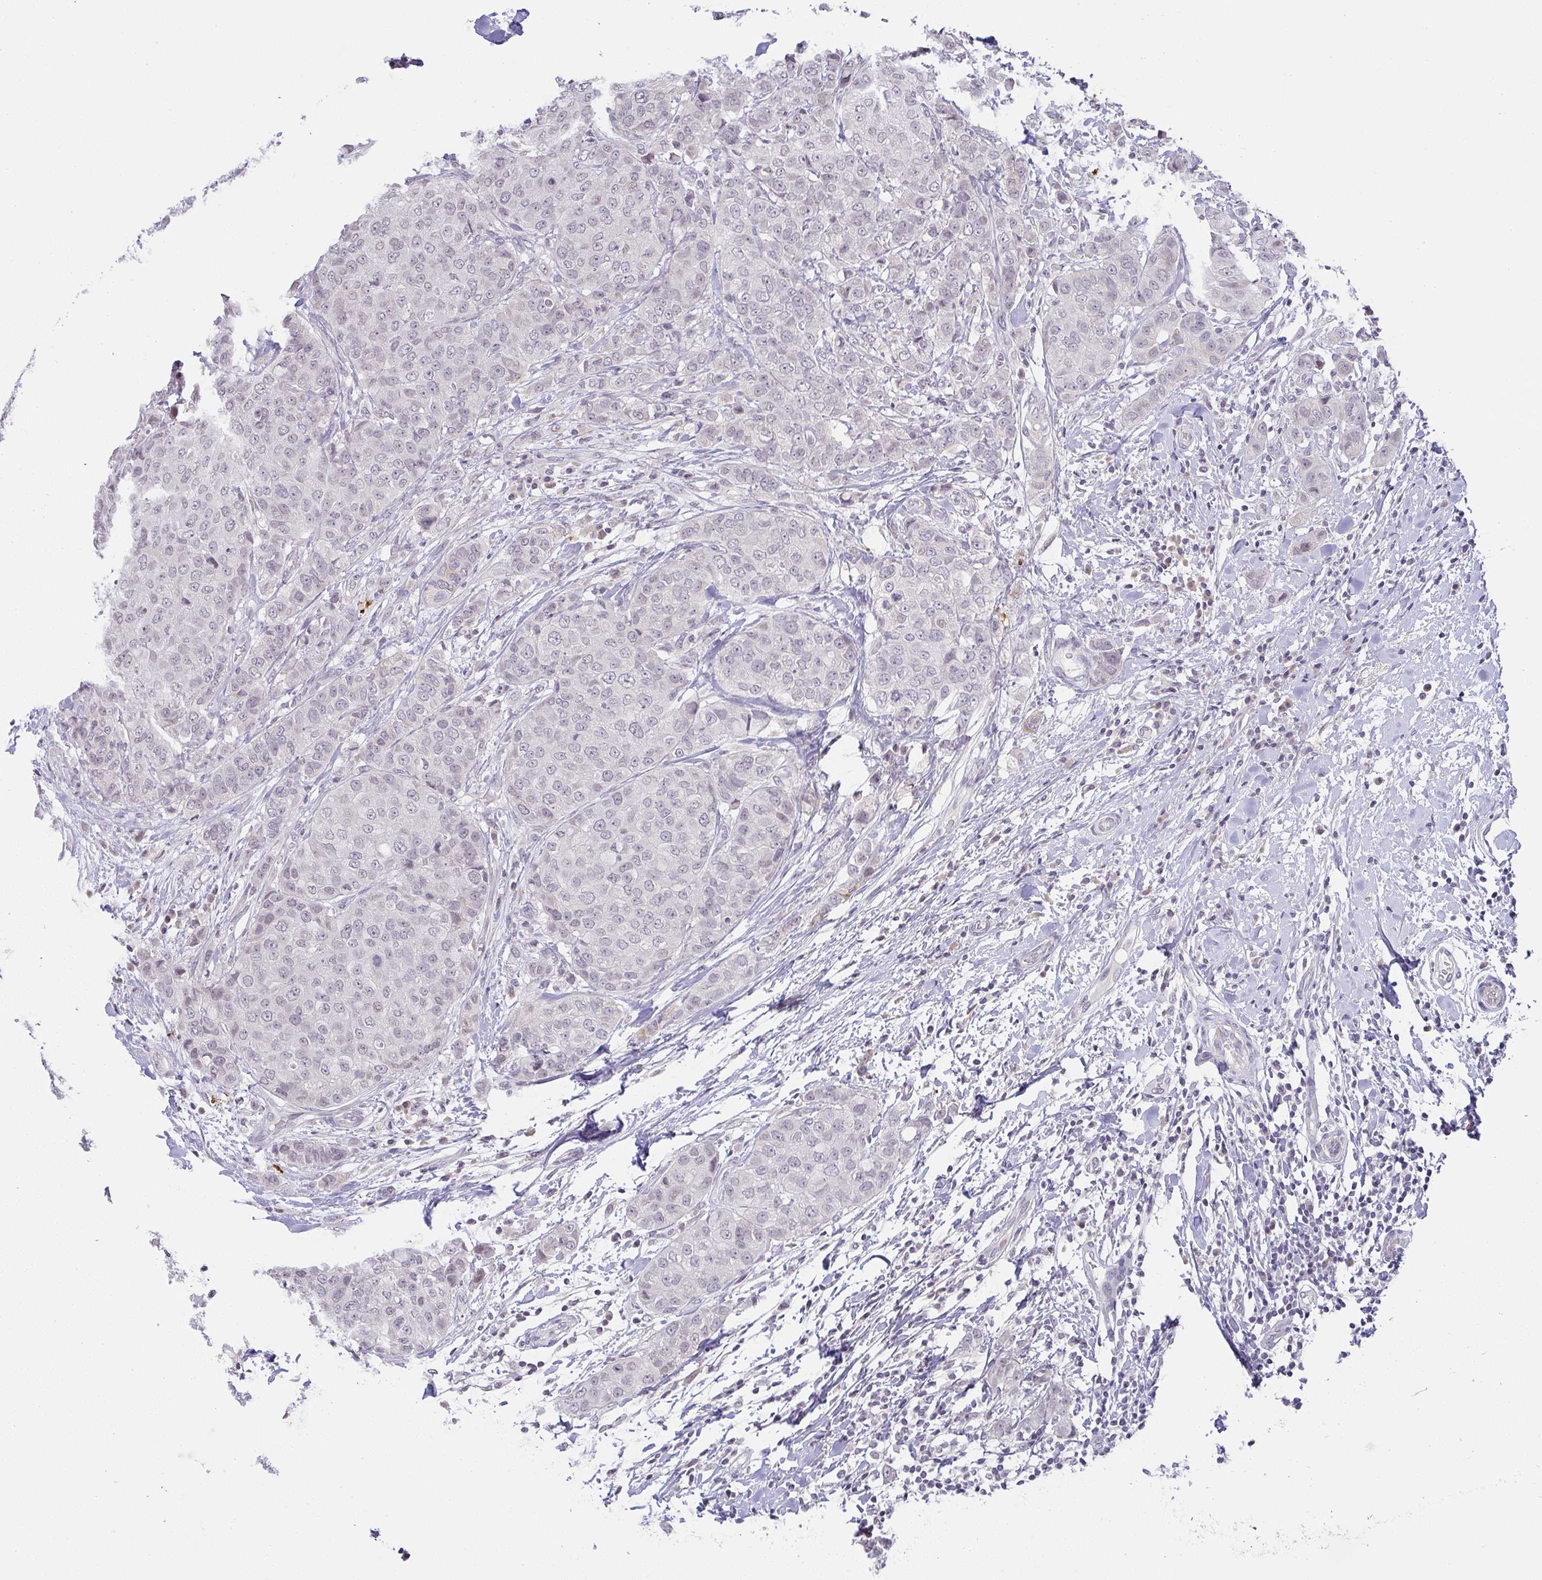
{"staining": {"intensity": "negative", "quantity": "none", "location": "none"}, "tissue": "breast cancer", "cell_type": "Tumor cells", "image_type": "cancer", "snomed": [{"axis": "morphology", "description": "Duct carcinoma"}, {"axis": "topography", "description": "Breast"}], "caption": "Tumor cells show no significant staining in infiltrating ductal carcinoma (breast).", "gene": "CACNA1S", "patient": {"sex": "female", "age": 27}}